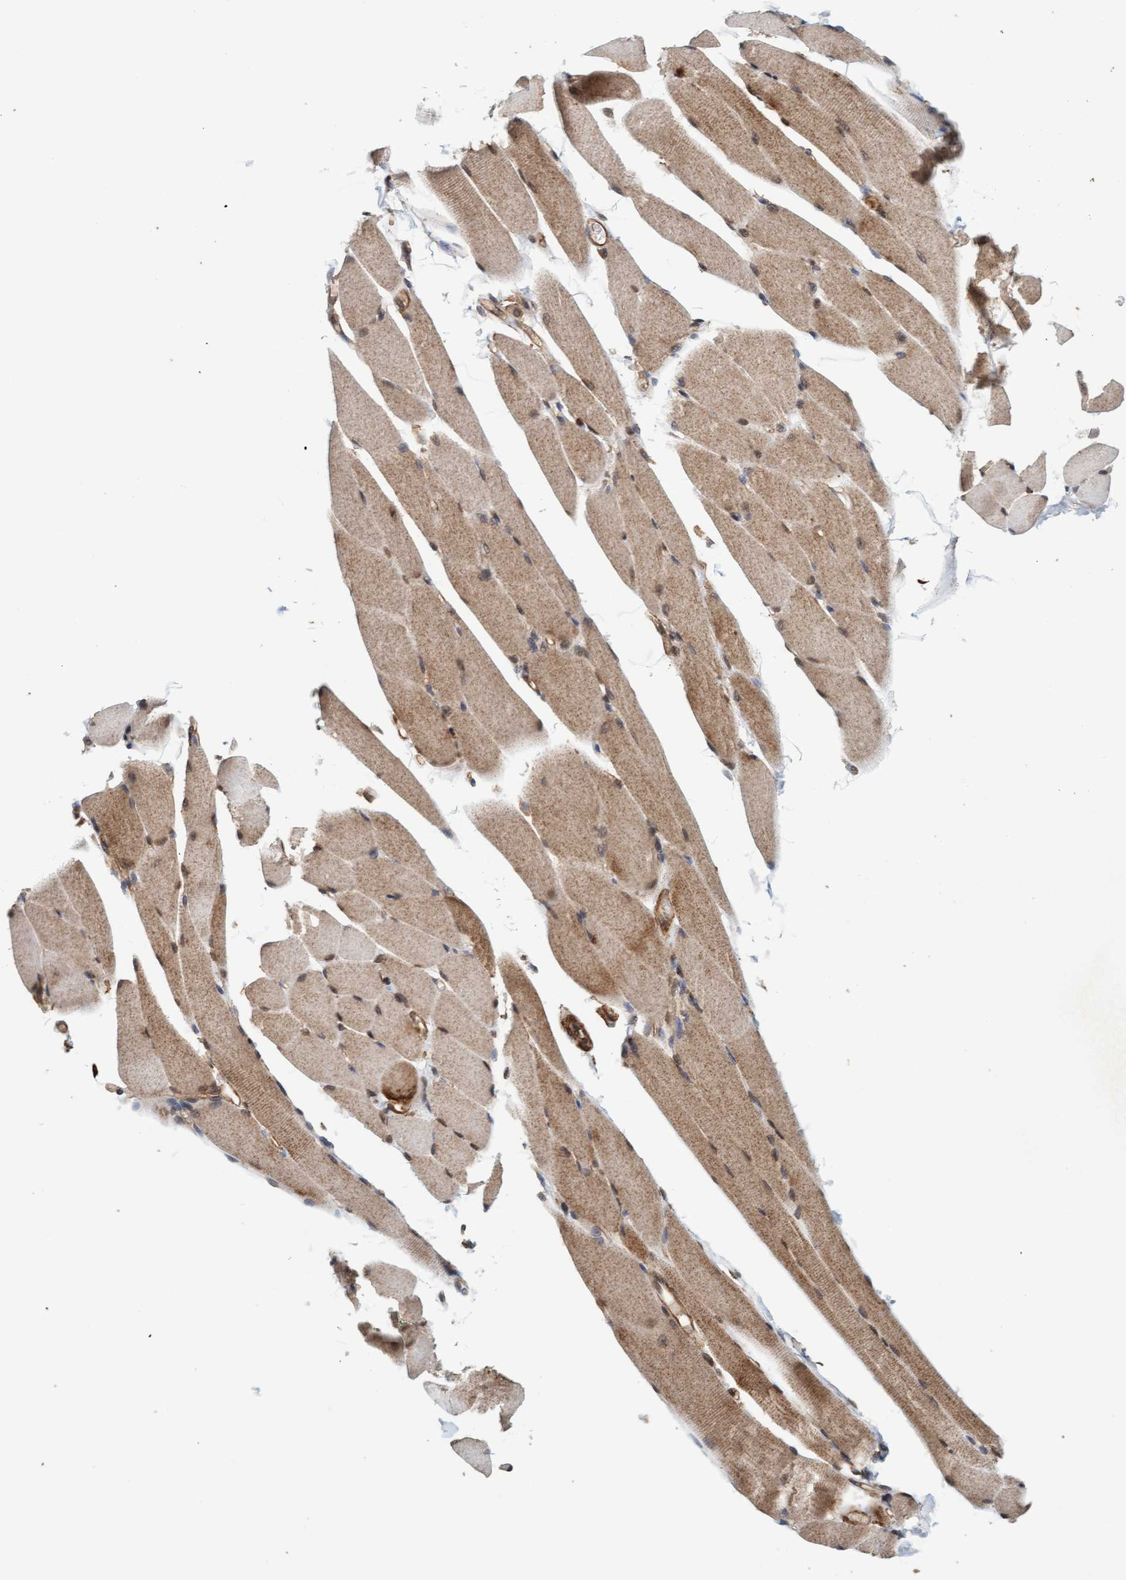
{"staining": {"intensity": "moderate", "quantity": ">75%", "location": "cytoplasmic/membranous"}, "tissue": "skeletal muscle", "cell_type": "Myocytes", "image_type": "normal", "snomed": [{"axis": "morphology", "description": "Normal tissue, NOS"}, {"axis": "topography", "description": "Skeletal muscle"}, {"axis": "topography", "description": "Peripheral nerve tissue"}], "caption": "Immunohistochemical staining of benign skeletal muscle demonstrates moderate cytoplasmic/membranous protein expression in approximately >75% of myocytes.", "gene": "FXR2", "patient": {"sex": "female", "age": 84}}